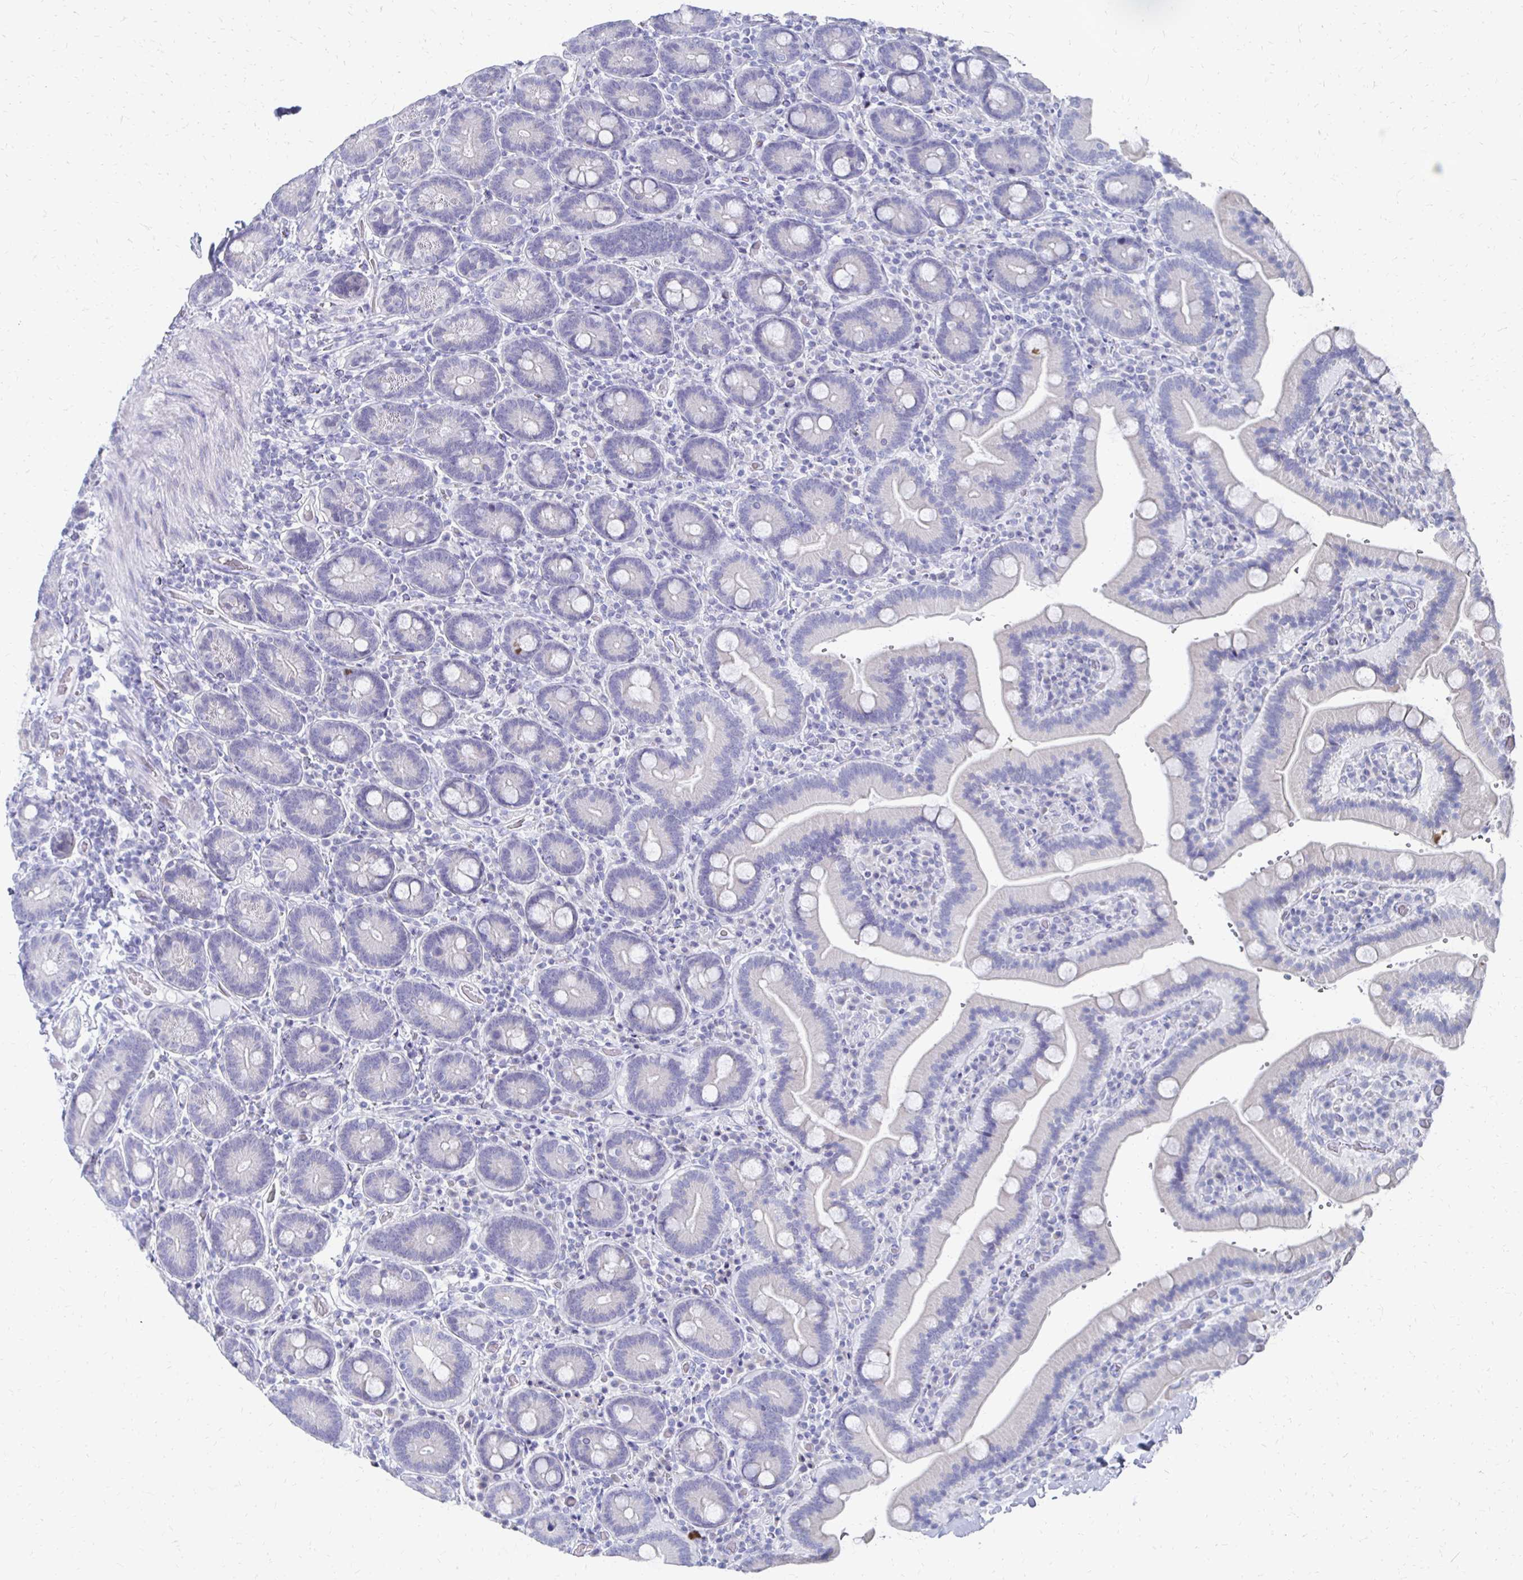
{"staining": {"intensity": "negative", "quantity": "none", "location": "none"}, "tissue": "duodenum", "cell_type": "Glandular cells", "image_type": "normal", "snomed": [{"axis": "morphology", "description": "Normal tissue, NOS"}, {"axis": "topography", "description": "Duodenum"}], "caption": "Immunohistochemistry (IHC) histopathology image of unremarkable duodenum: duodenum stained with DAB demonstrates no significant protein staining in glandular cells.", "gene": "SYCP3", "patient": {"sex": "female", "age": 62}}